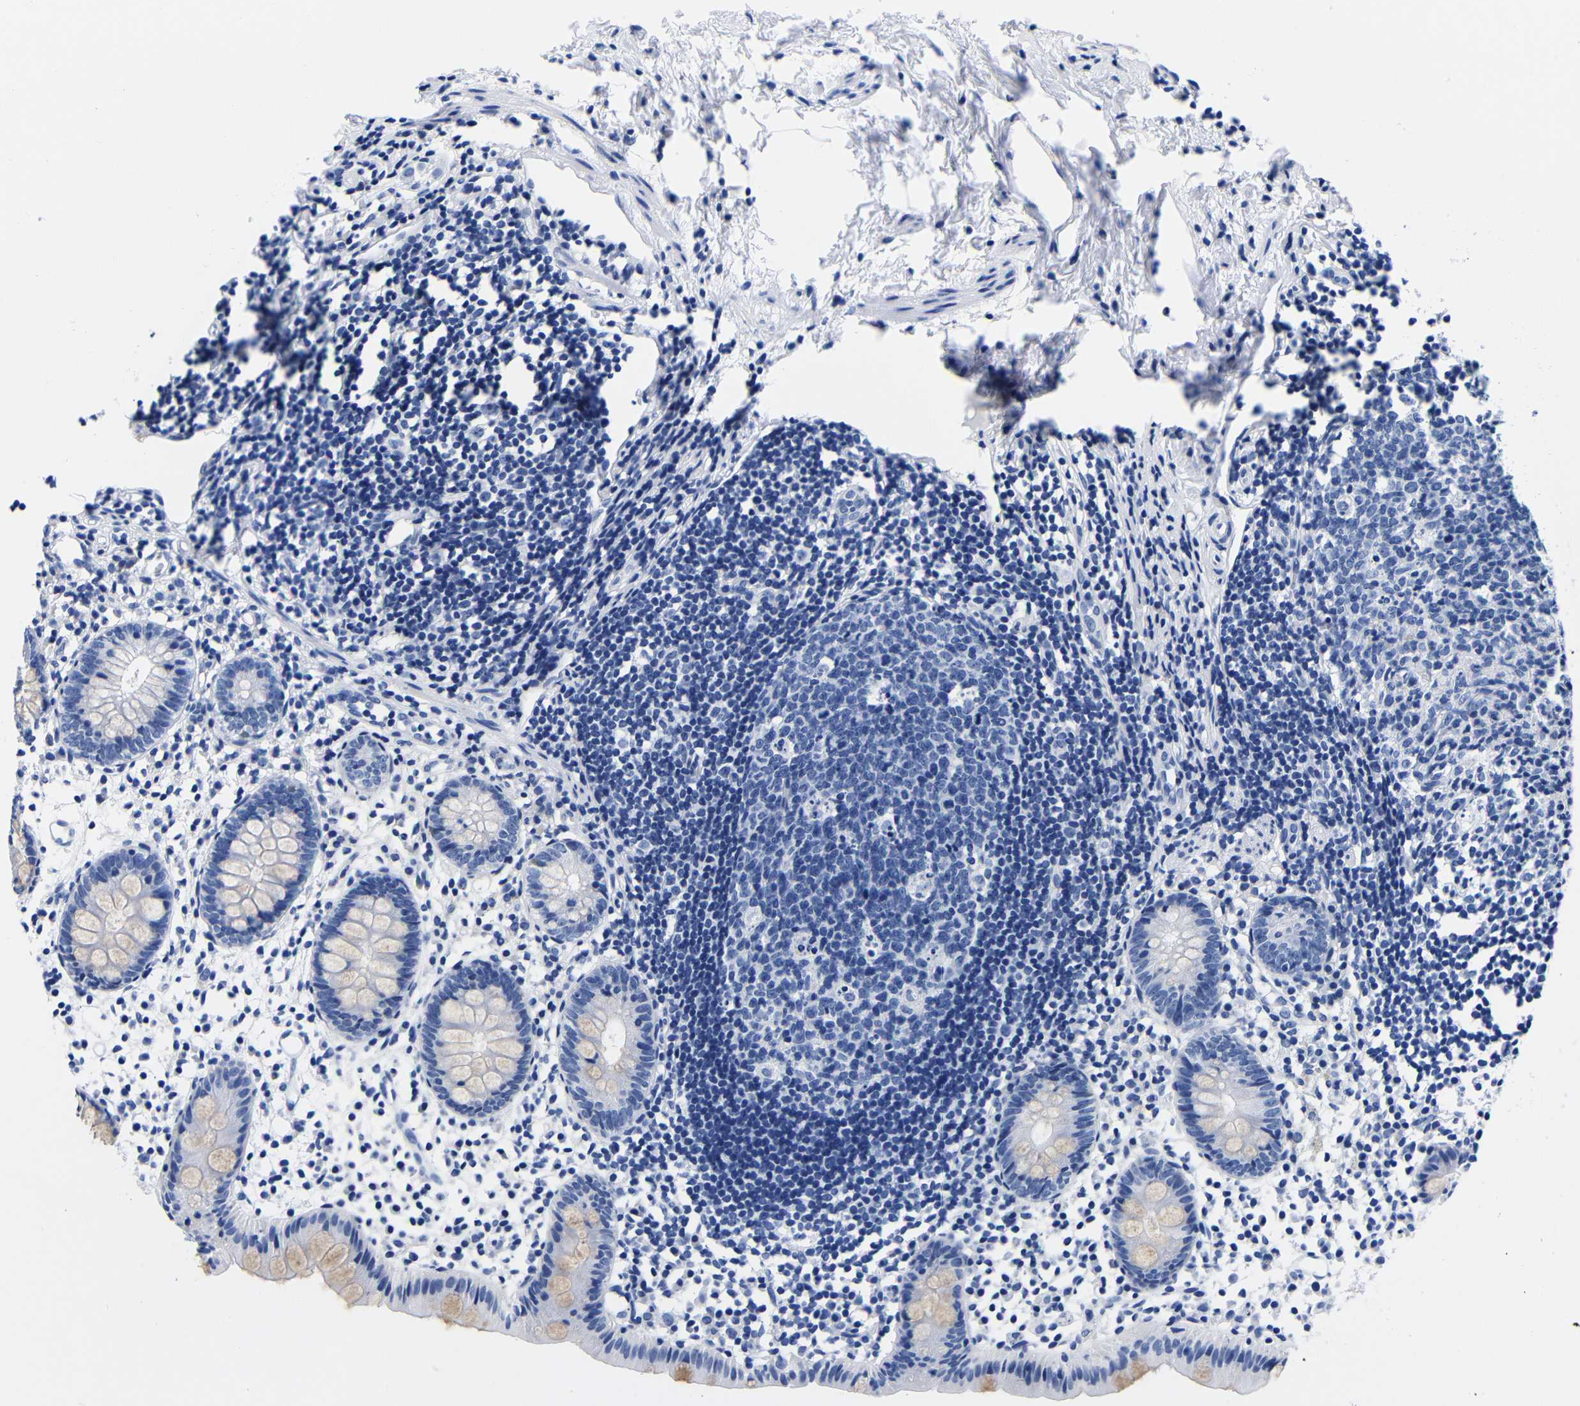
{"staining": {"intensity": "weak", "quantity": "<25%", "location": "cytoplasmic/membranous"}, "tissue": "appendix", "cell_type": "Glandular cells", "image_type": "normal", "snomed": [{"axis": "morphology", "description": "Normal tissue, NOS"}, {"axis": "topography", "description": "Appendix"}], "caption": "Benign appendix was stained to show a protein in brown. There is no significant positivity in glandular cells. (DAB (3,3'-diaminobenzidine) immunohistochemistry (IHC) visualized using brightfield microscopy, high magnification).", "gene": "CLEC4G", "patient": {"sex": "female", "age": 20}}